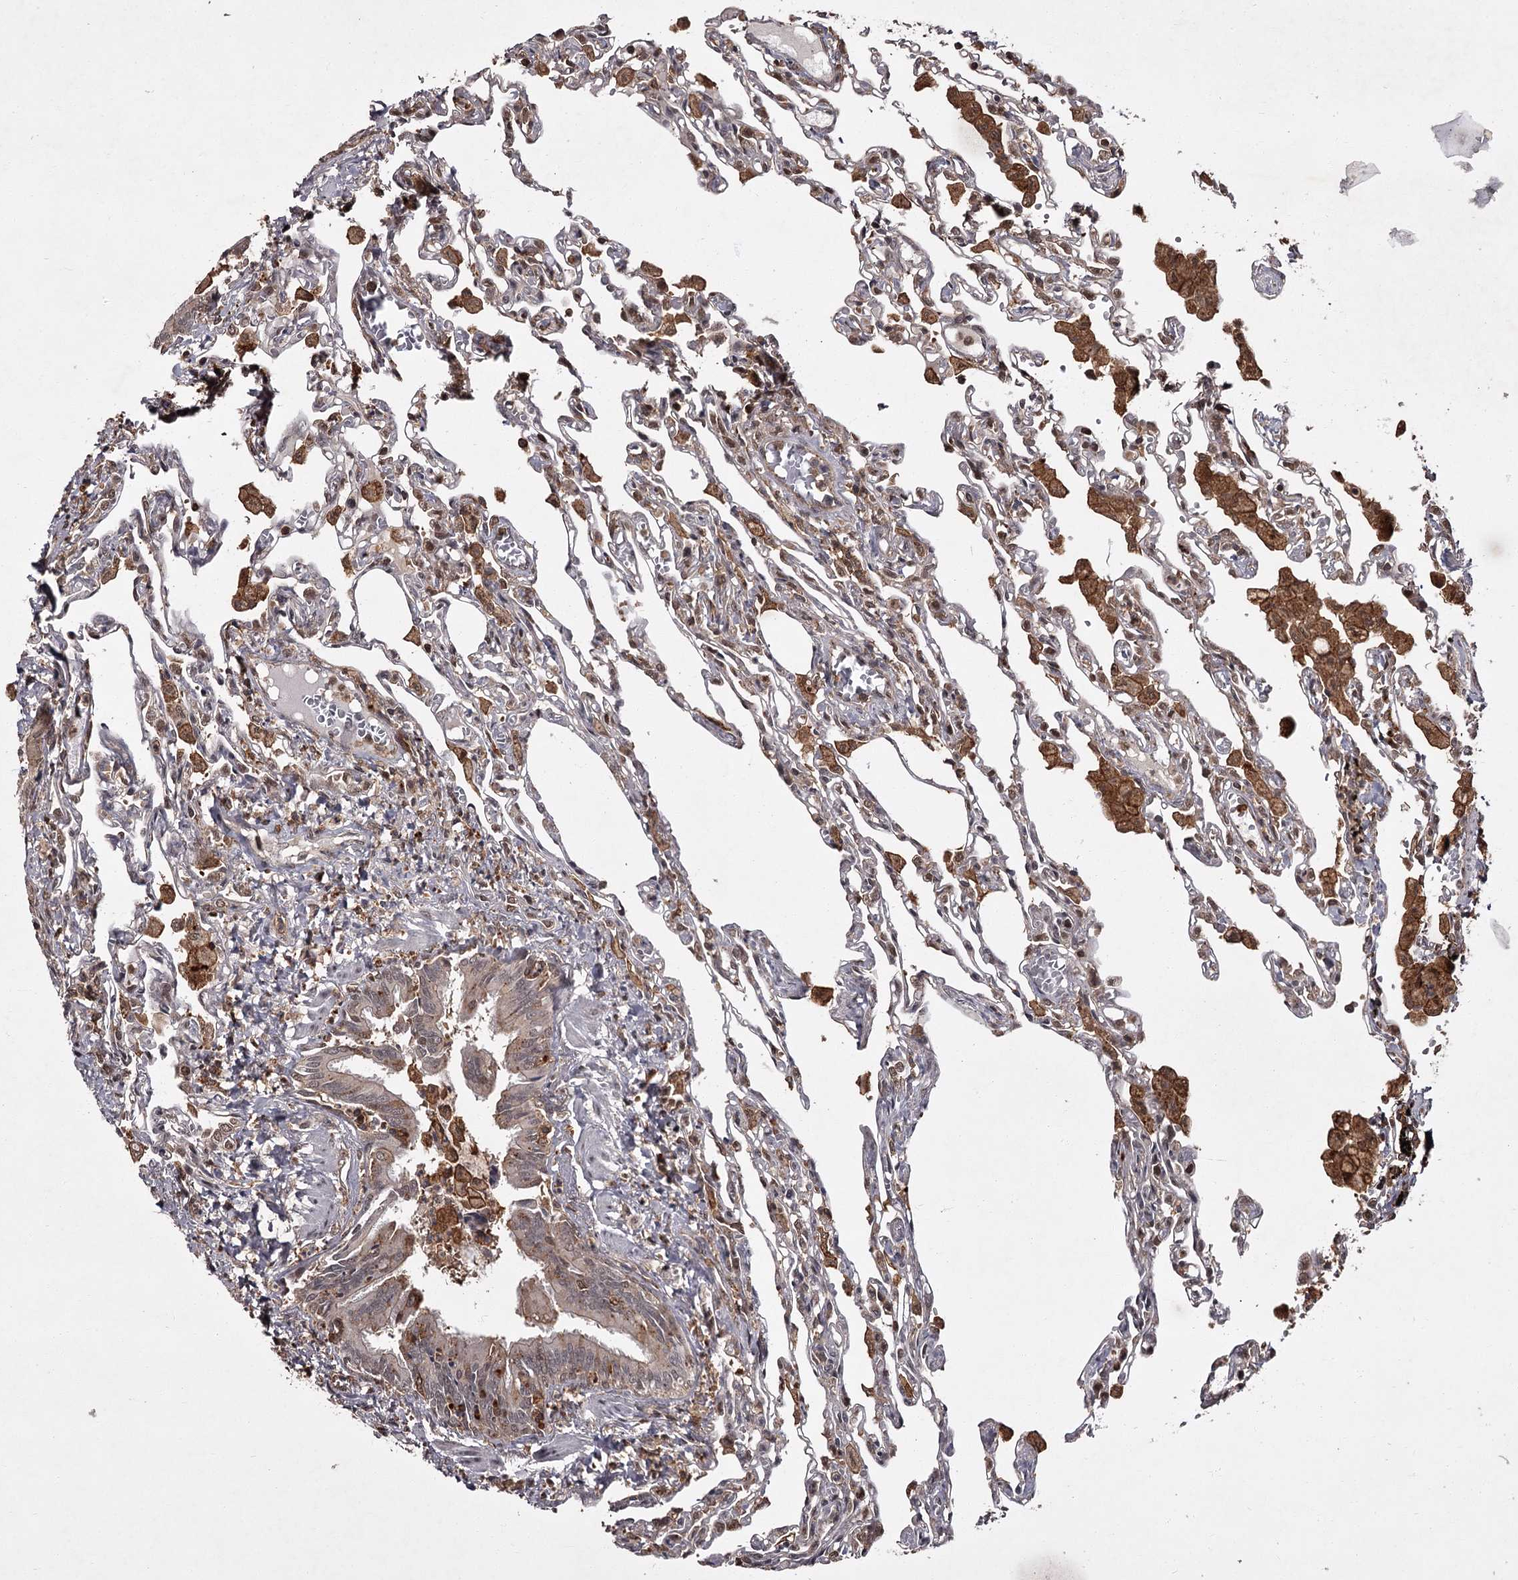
{"staining": {"intensity": "moderate", "quantity": "<25%", "location": "cytoplasmic/membranous"}, "tissue": "lung", "cell_type": "Alveolar cells", "image_type": "normal", "snomed": [{"axis": "morphology", "description": "Normal tissue, NOS"}, {"axis": "topography", "description": "Bronchus"}, {"axis": "topography", "description": "Lung"}], "caption": "An immunohistochemistry histopathology image of unremarkable tissue is shown. Protein staining in brown labels moderate cytoplasmic/membranous positivity in lung within alveolar cells. (Stains: DAB in brown, nuclei in blue, Microscopy: brightfield microscopy at high magnification).", "gene": "TBC1D23", "patient": {"sex": "female", "age": 49}}